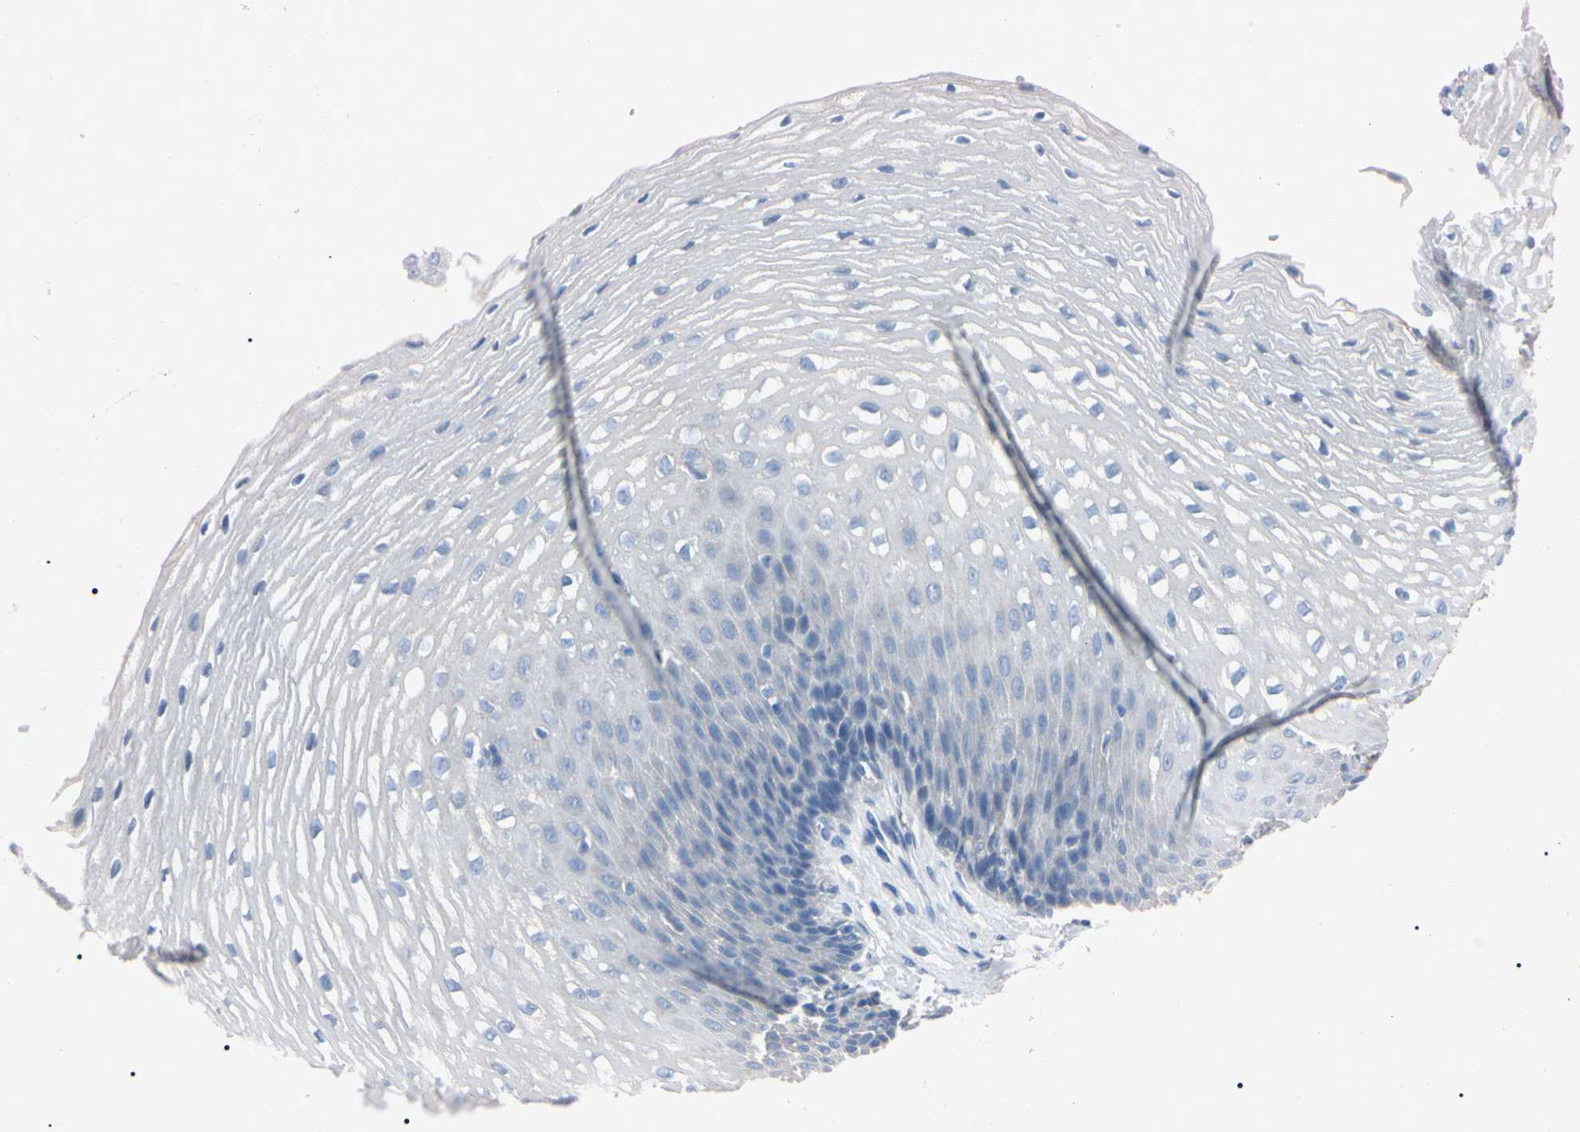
{"staining": {"intensity": "negative", "quantity": "none", "location": "none"}, "tissue": "esophagus", "cell_type": "Squamous epithelial cells", "image_type": "normal", "snomed": [{"axis": "morphology", "description": "Normal tissue, NOS"}, {"axis": "topography", "description": "Esophagus"}], "caption": "Immunohistochemical staining of unremarkable esophagus displays no significant staining in squamous epithelial cells.", "gene": "ELN", "patient": {"sex": "male", "age": 48}}